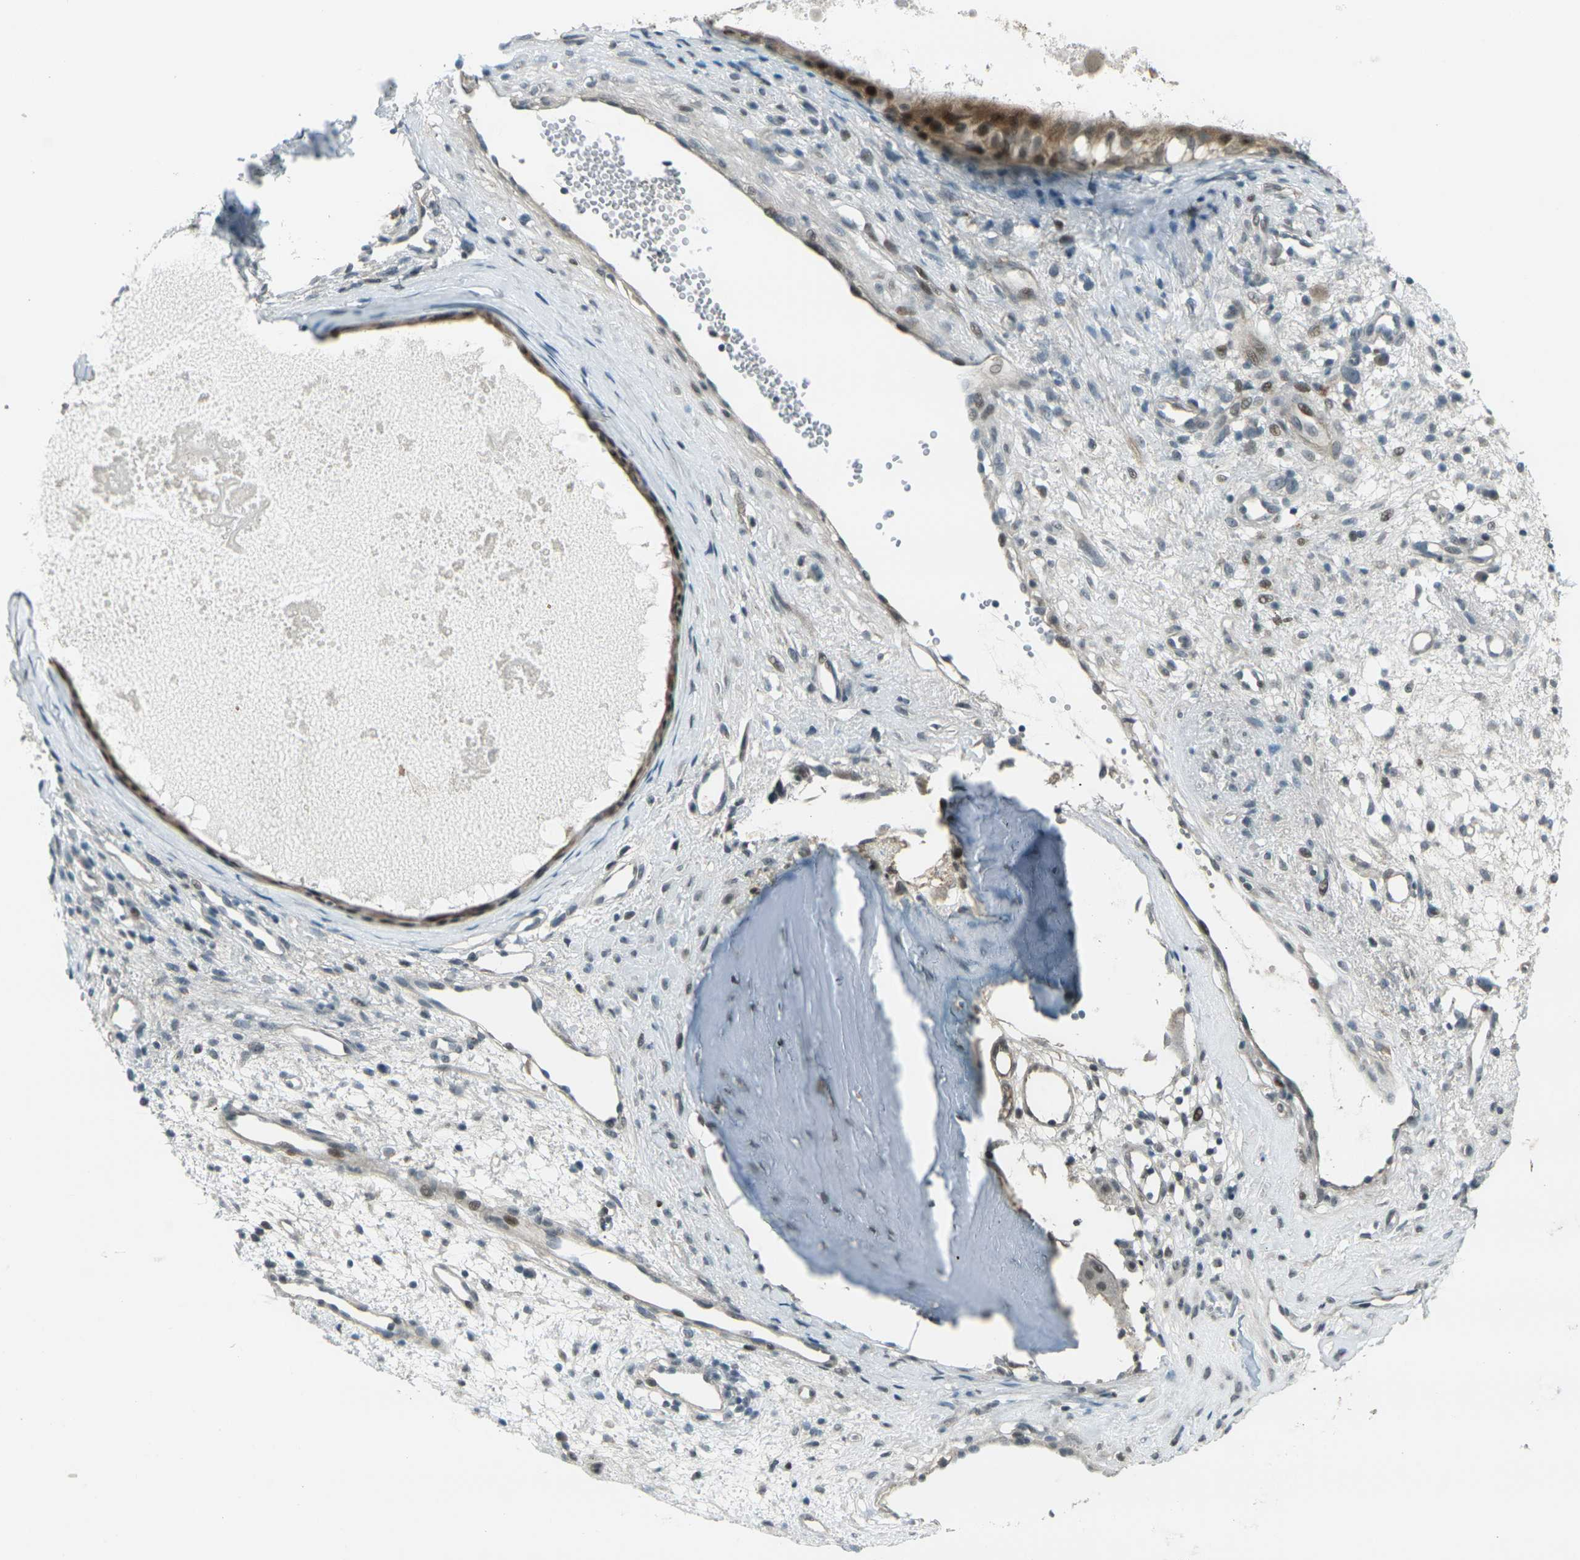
{"staining": {"intensity": "strong", "quantity": ">75%", "location": "cytoplasmic/membranous,nuclear"}, "tissue": "nasopharynx", "cell_type": "Respiratory epithelial cells", "image_type": "normal", "snomed": [{"axis": "morphology", "description": "Normal tissue, NOS"}, {"axis": "topography", "description": "Nasopharynx"}], "caption": "Immunohistochemical staining of benign human nasopharynx shows >75% levels of strong cytoplasmic/membranous,nuclear protein expression in approximately >75% of respiratory epithelial cells.", "gene": "GPR19", "patient": {"sex": "male", "age": 22}}